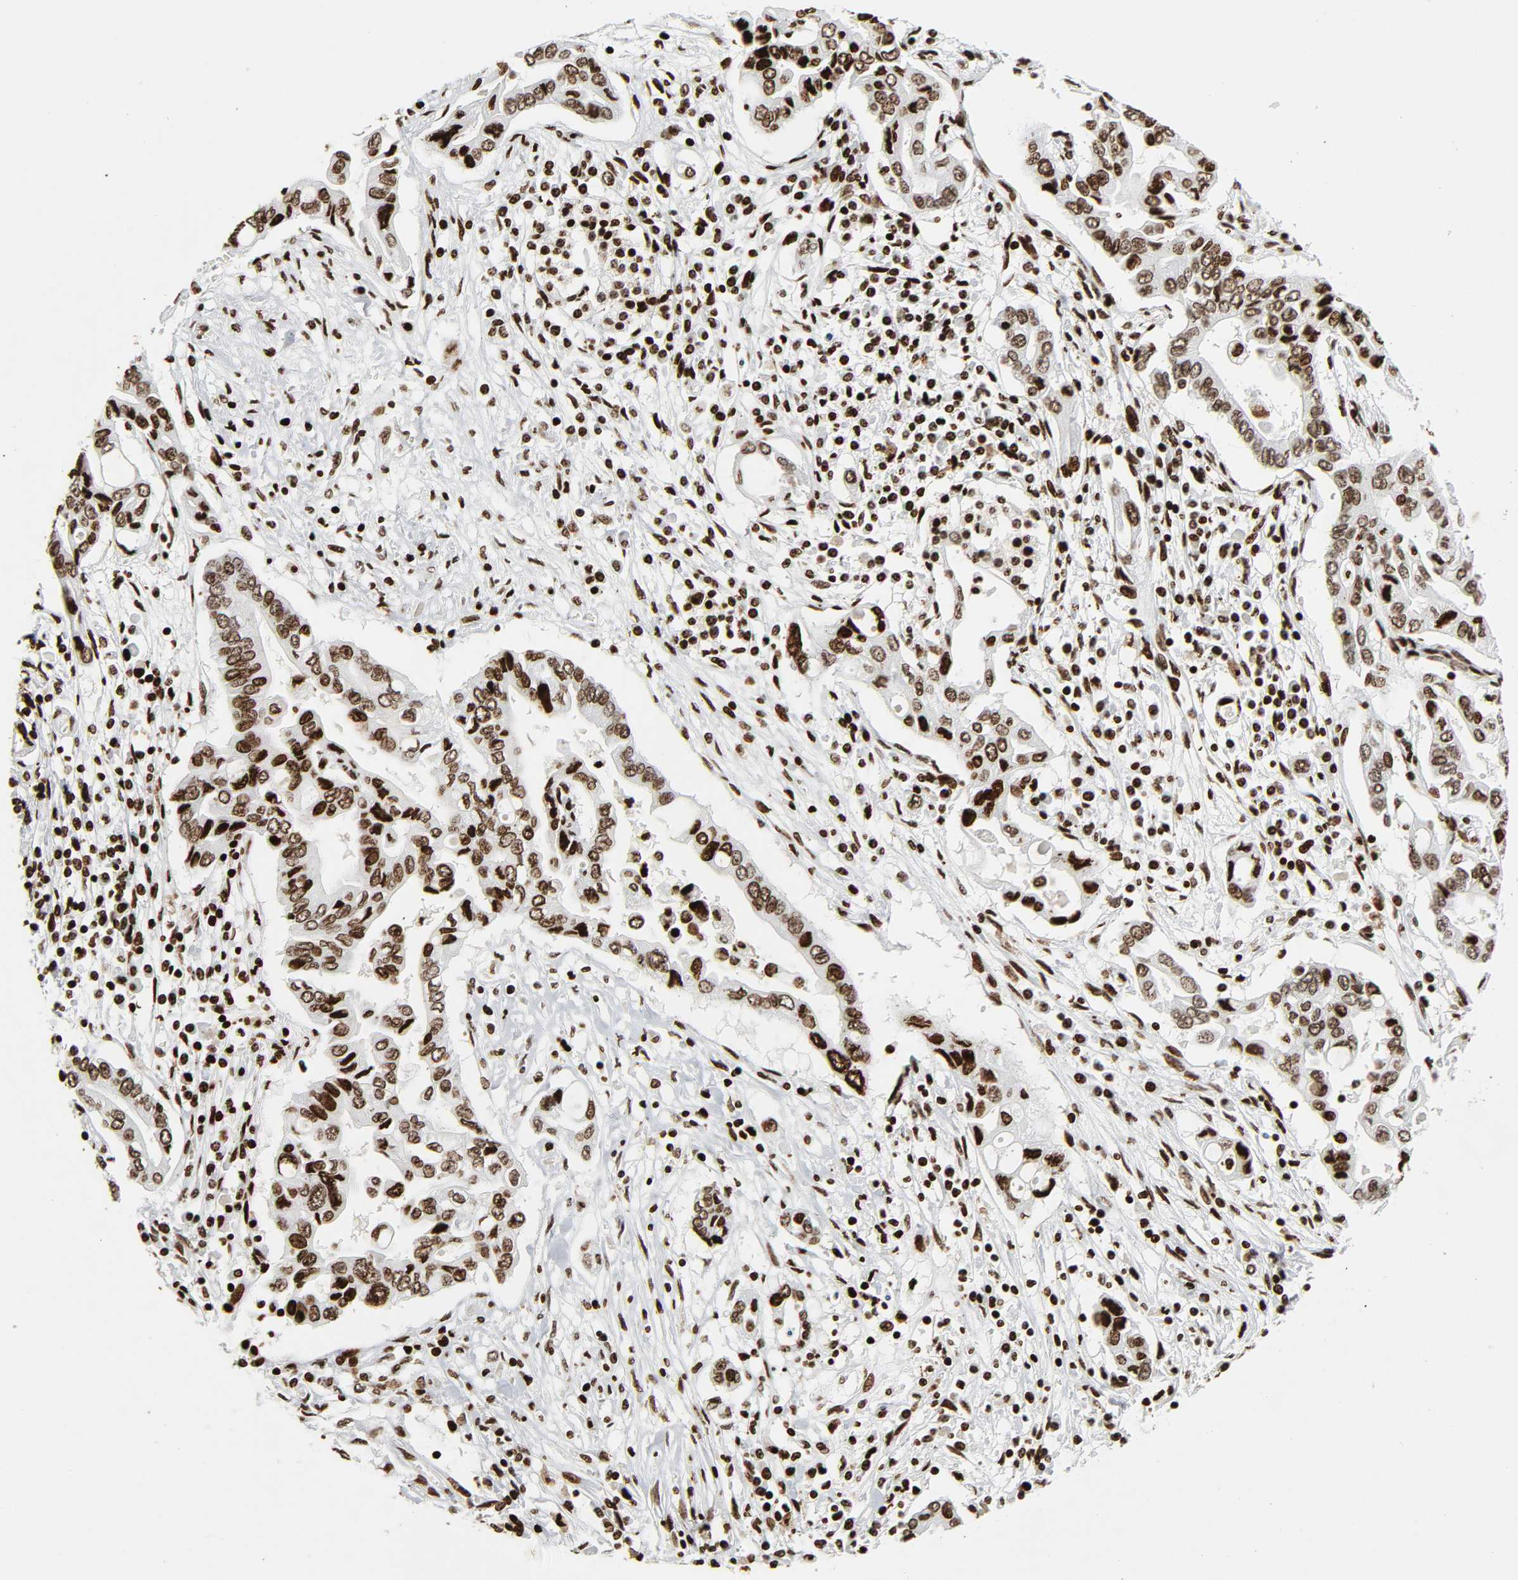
{"staining": {"intensity": "strong", "quantity": ">75%", "location": "nuclear"}, "tissue": "pancreatic cancer", "cell_type": "Tumor cells", "image_type": "cancer", "snomed": [{"axis": "morphology", "description": "Adenocarcinoma, NOS"}, {"axis": "topography", "description": "Pancreas"}], "caption": "Protein expression by immunohistochemistry (IHC) displays strong nuclear positivity in about >75% of tumor cells in pancreatic cancer.", "gene": "RXRA", "patient": {"sex": "female", "age": 57}}